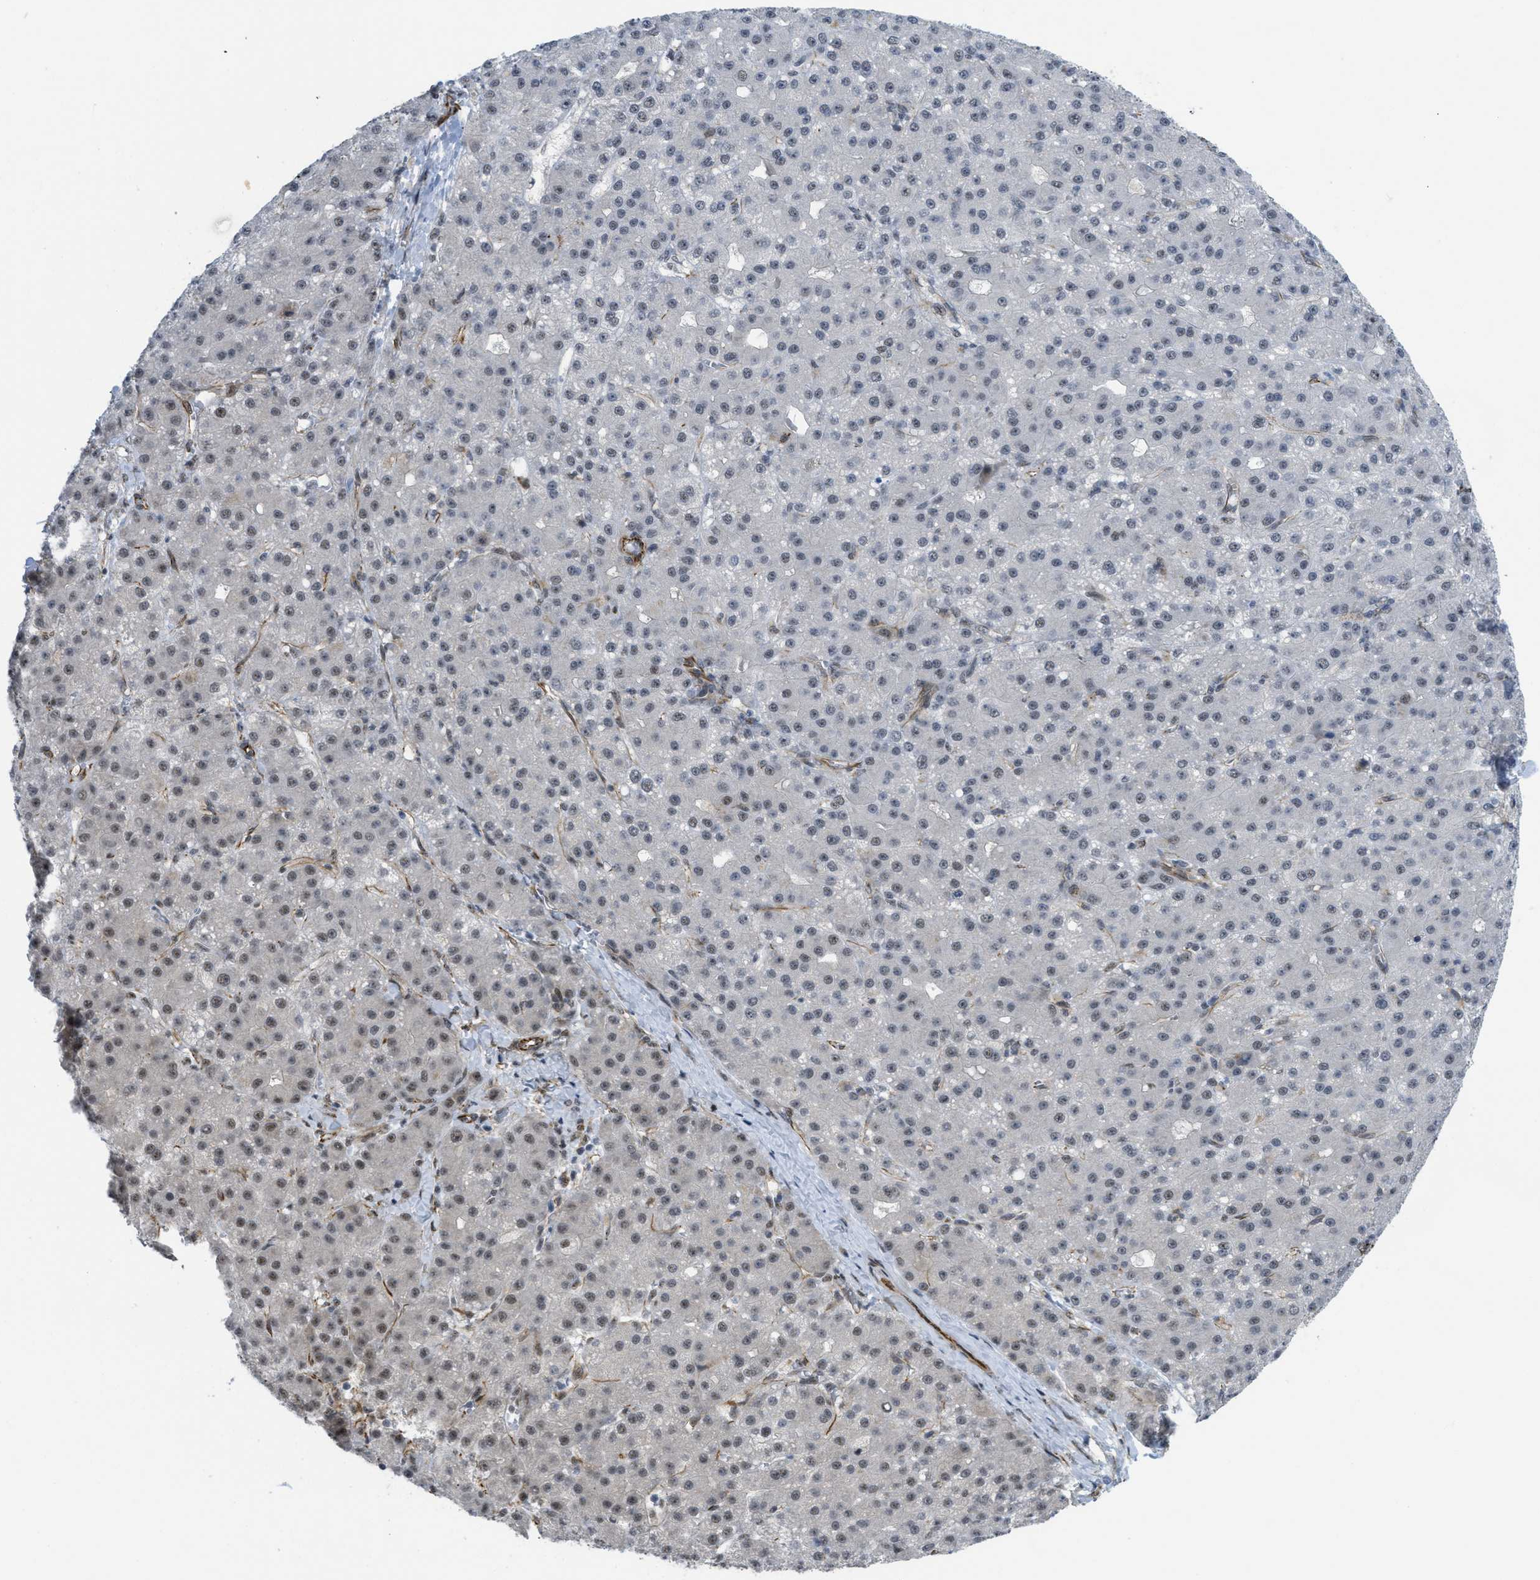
{"staining": {"intensity": "weak", "quantity": "25%-75%", "location": "nuclear"}, "tissue": "liver cancer", "cell_type": "Tumor cells", "image_type": "cancer", "snomed": [{"axis": "morphology", "description": "Carcinoma, Hepatocellular, NOS"}, {"axis": "topography", "description": "Liver"}], "caption": "Hepatocellular carcinoma (liver) stained with IHC demonstrates weak nuclear staining in approximately 25%-75% of tumor cells.", "gene": "LRRC8B", "patient": {"sex": "male", "age": 67}}